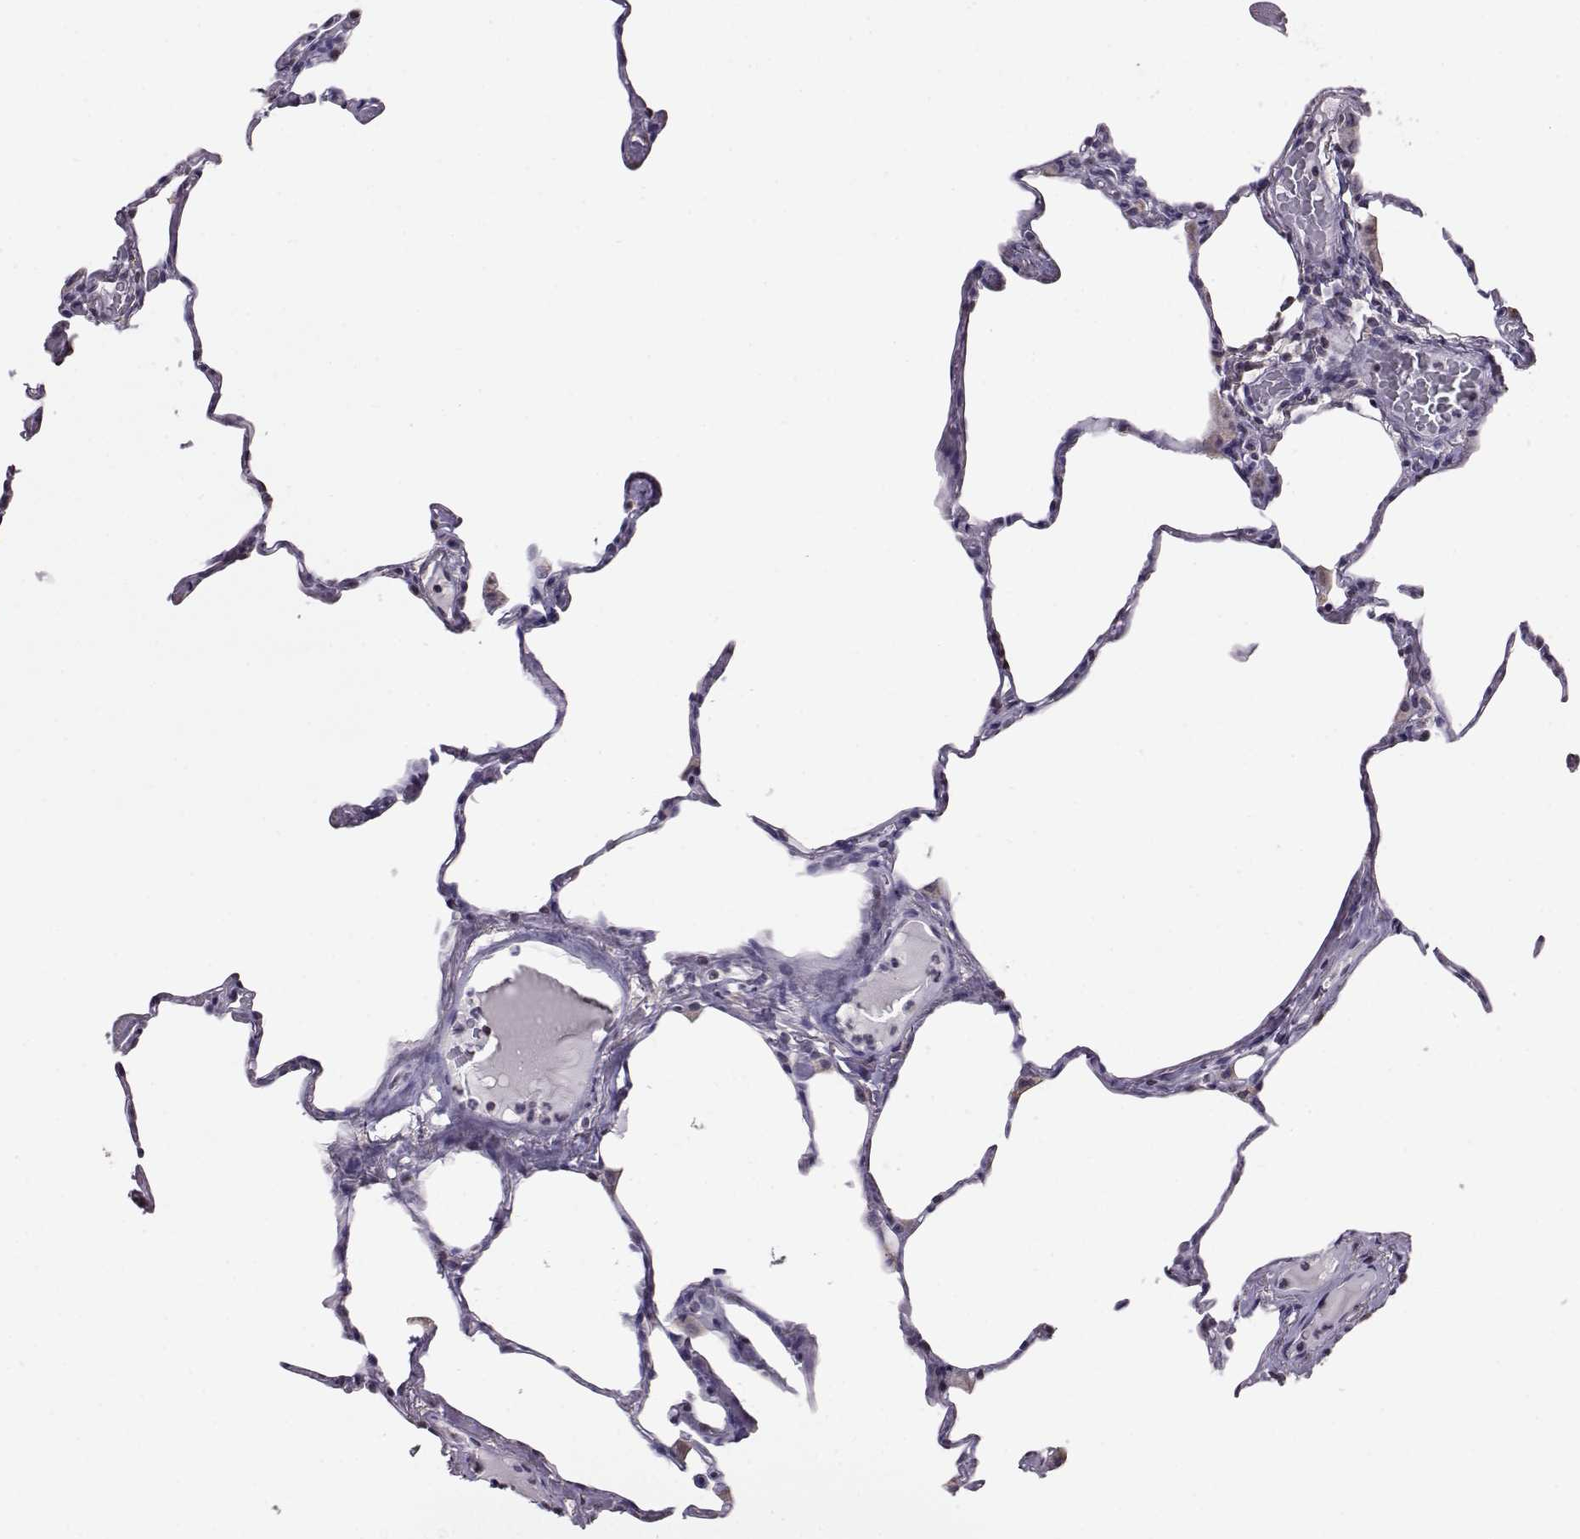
{"staining": {"intensity": "negative", "quantity": "none", "location": "none"}, "tissue": "lung", "cell_type": "Alveolar cells", "image_type": "normal", "snomed": [{"axis": "morphology", "description": "Normal tissue, NOS"}, {"axis": "topography", "description": "Lung"}], "caption": "High power microscopy histopathology image of an IHC photomicrograph of unremarkable lung, revealing no significant staining in alveolar cells. (DAB (3,3'-diaminobenzidine) immunohistochemistry with hematoxylin counter stain).", "gene": "ALDH3A1", "patient": {"sex": "male", "age": 65}}